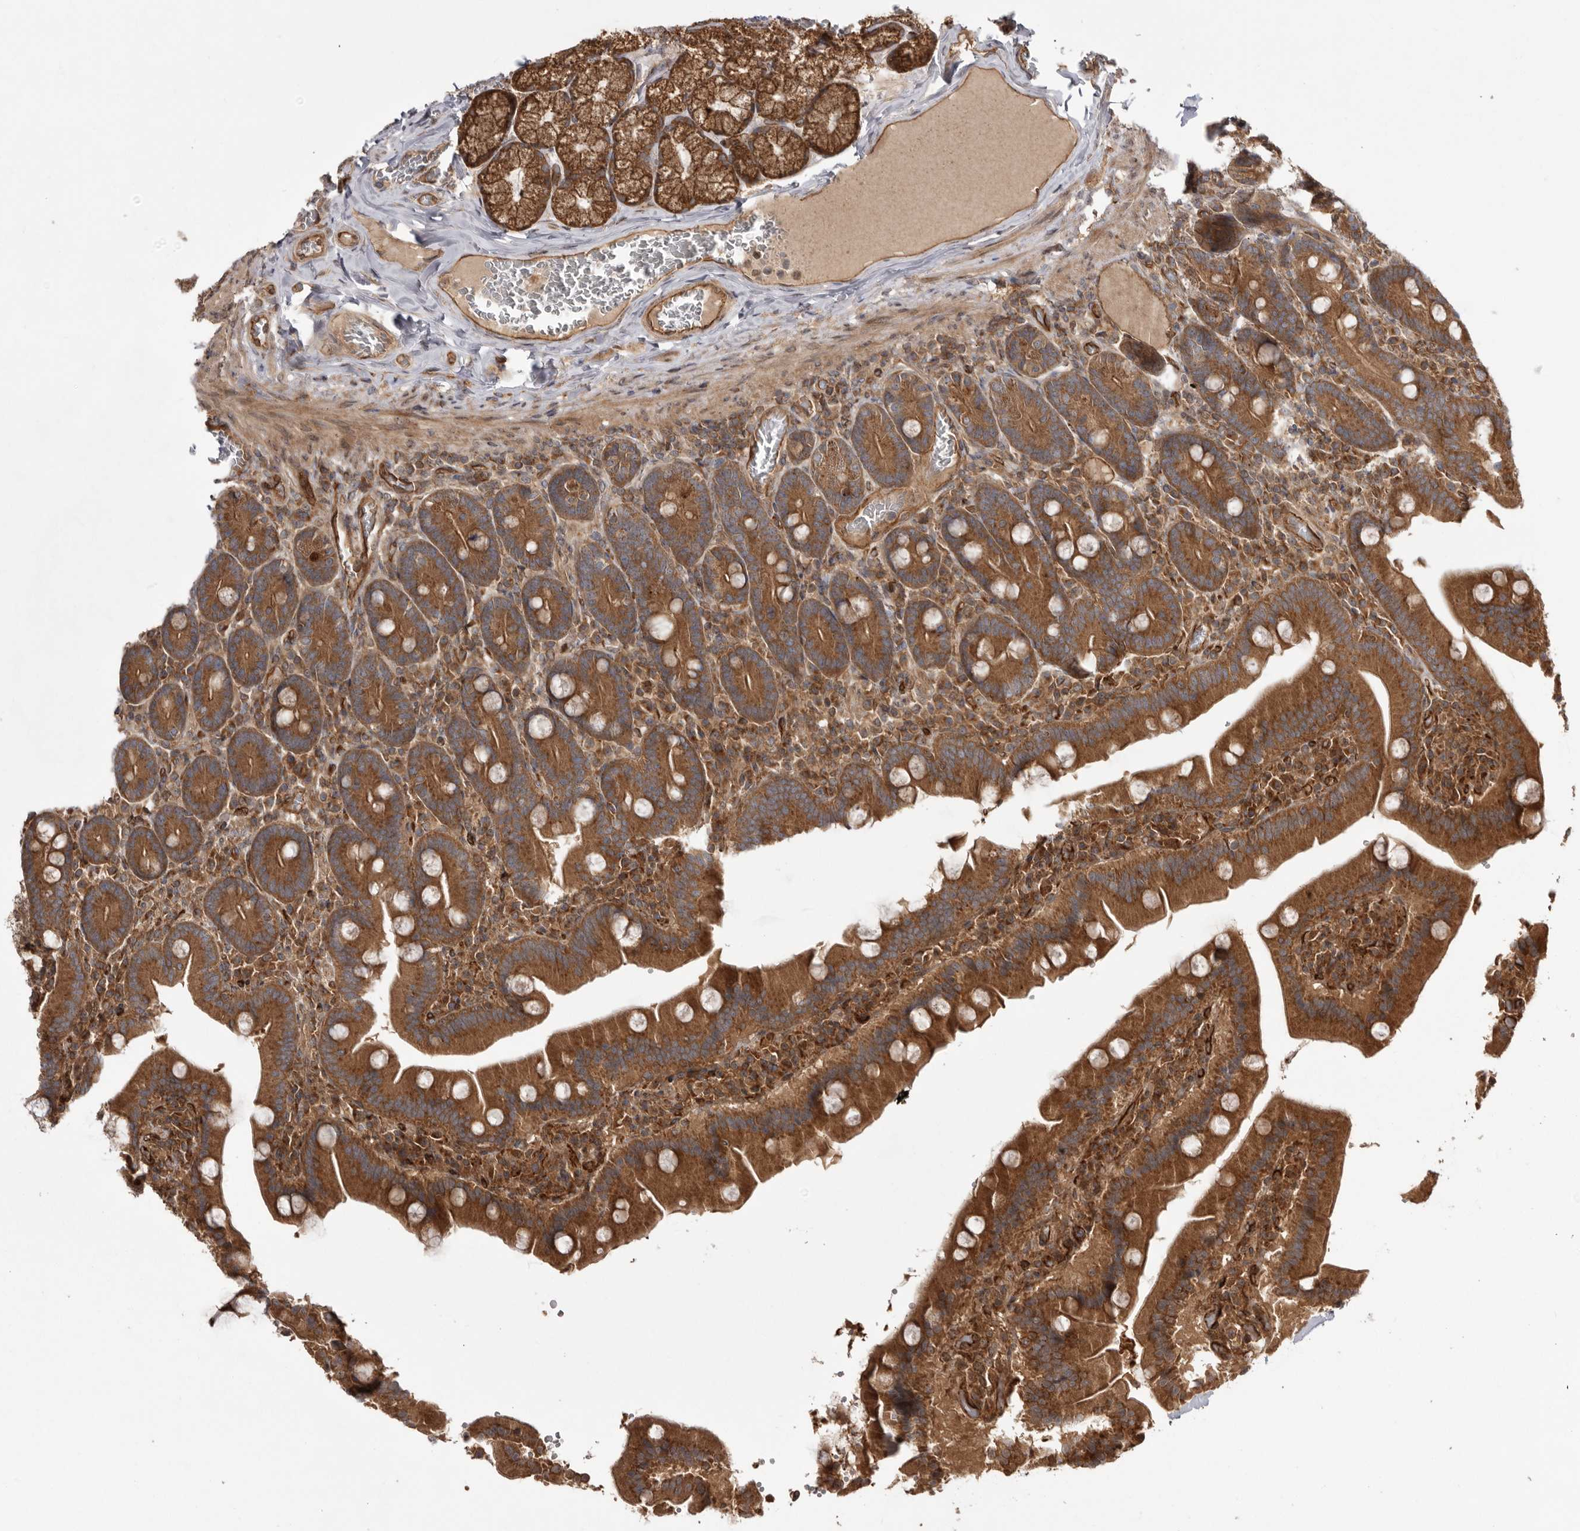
{"staining": {"intensity": "strong", "quantity": "25%-75%", "location": "cytoplasmic/membranous"}, "tissue": "duodenum", "cell_type": "Glandular cells", "image_type": "normal", "snomed": [{"axis": "morphology", "description": "Normal tissue, NOS"}, {"axis": "topography", "description": "Duodenum"}], "caption": "Immunohistochemical staining of benign human duodenum reveals strong cytoplasmic/membranous protein staining in approximately 25%-75% of glandular cells. (DAB (3,3'-diaminobenzidine) = brown stain, brightfield microscopy at high magnification).", "gene": "DHDDS", "patient": {"sex": "female", "age": 62}}